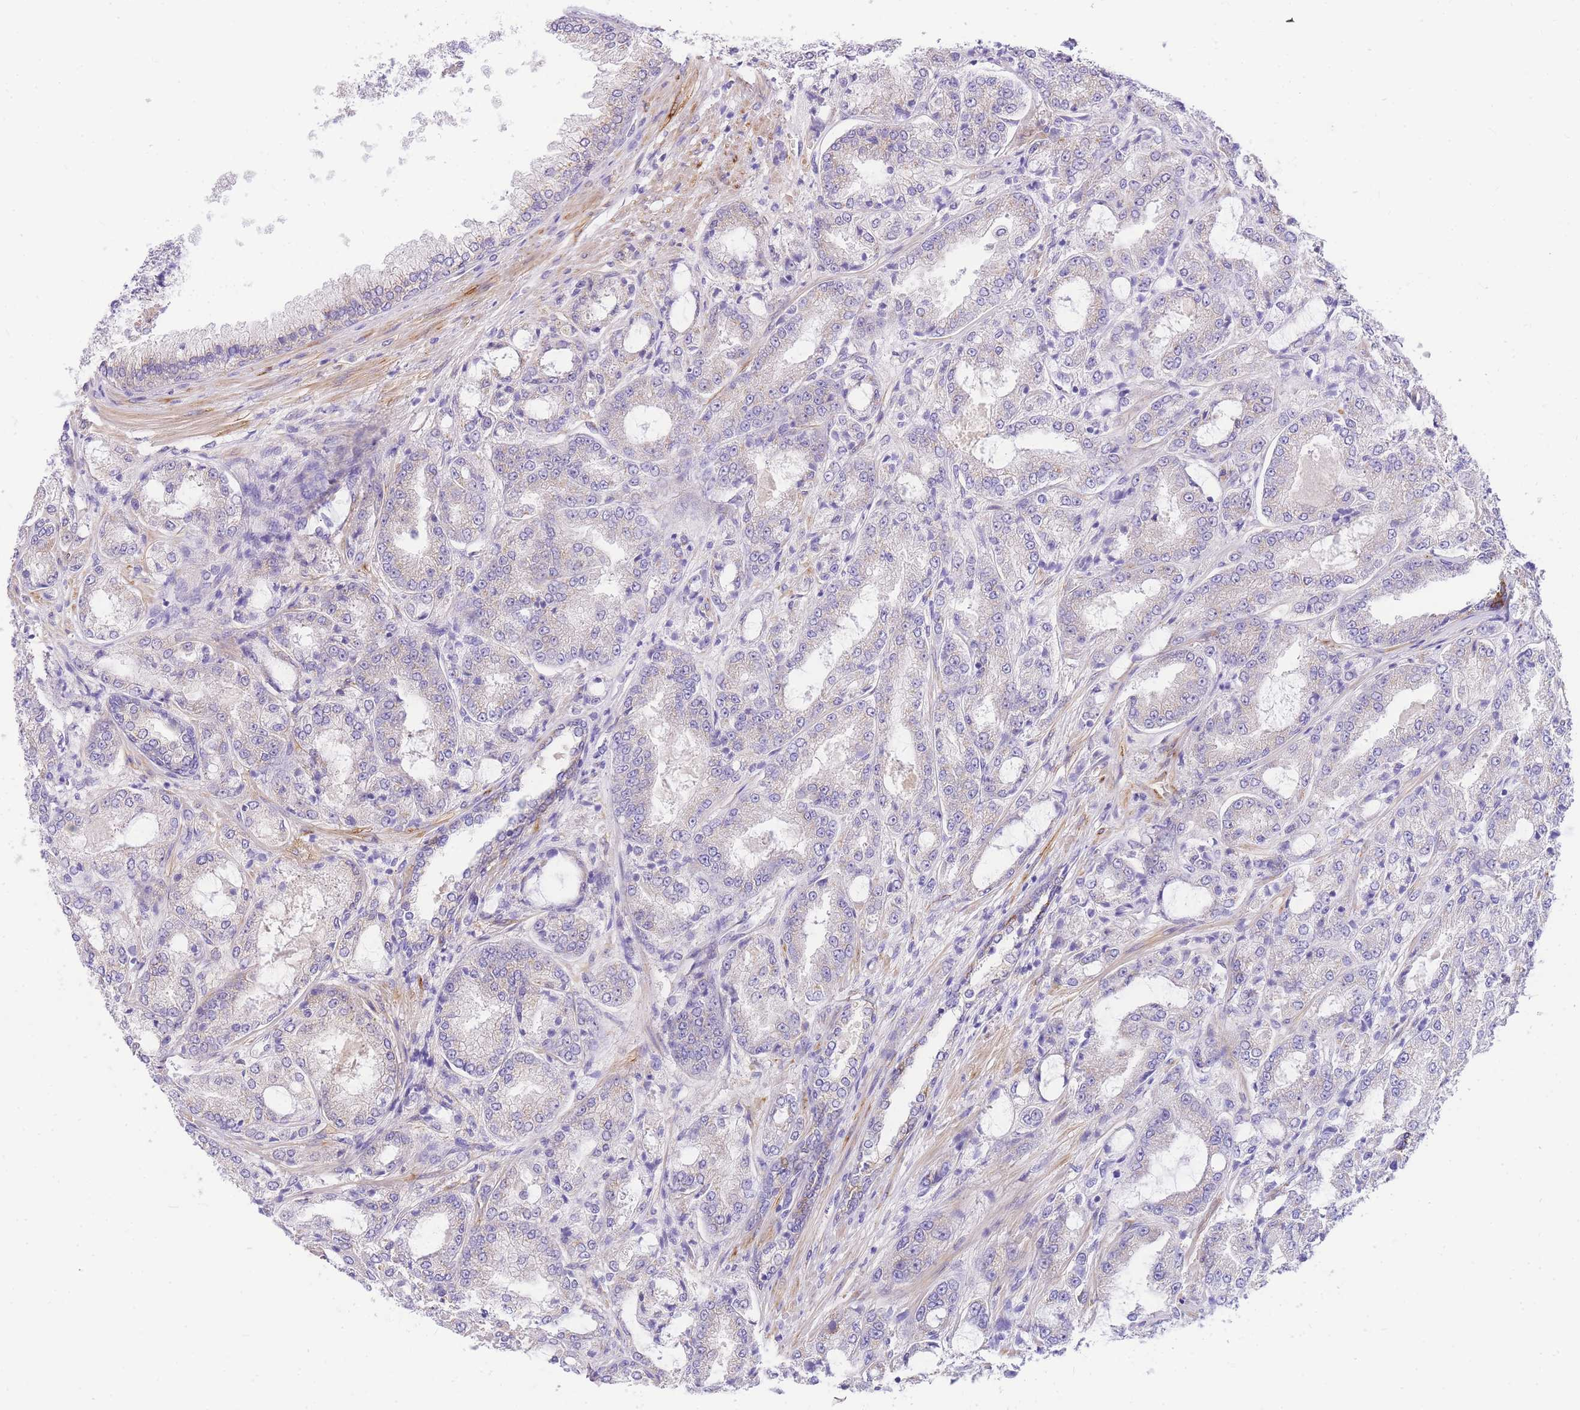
{"staining": {"intensity": "negative", "quantity": "none", "location": "none"}, "tissue": "prostate cancer", "cell_type": "Tumor cells", "image_type": "cancer", "snomed": [{"axis": "morphology", "description": "Adenocarcinoma, High grade"}, {"axis": "topography", "description": "Prostate"}], "caption": "Tumor cells are negative for brown protein staining in prostate cancer (high-grade adenocarcinoma). (DAB (3,3'-diaminobenzidine) immunohistochemistry (IHC) with hematoxylin counter stain).", "gene": "S100PBP", "patient": {"sex": "male", "age": 71}}